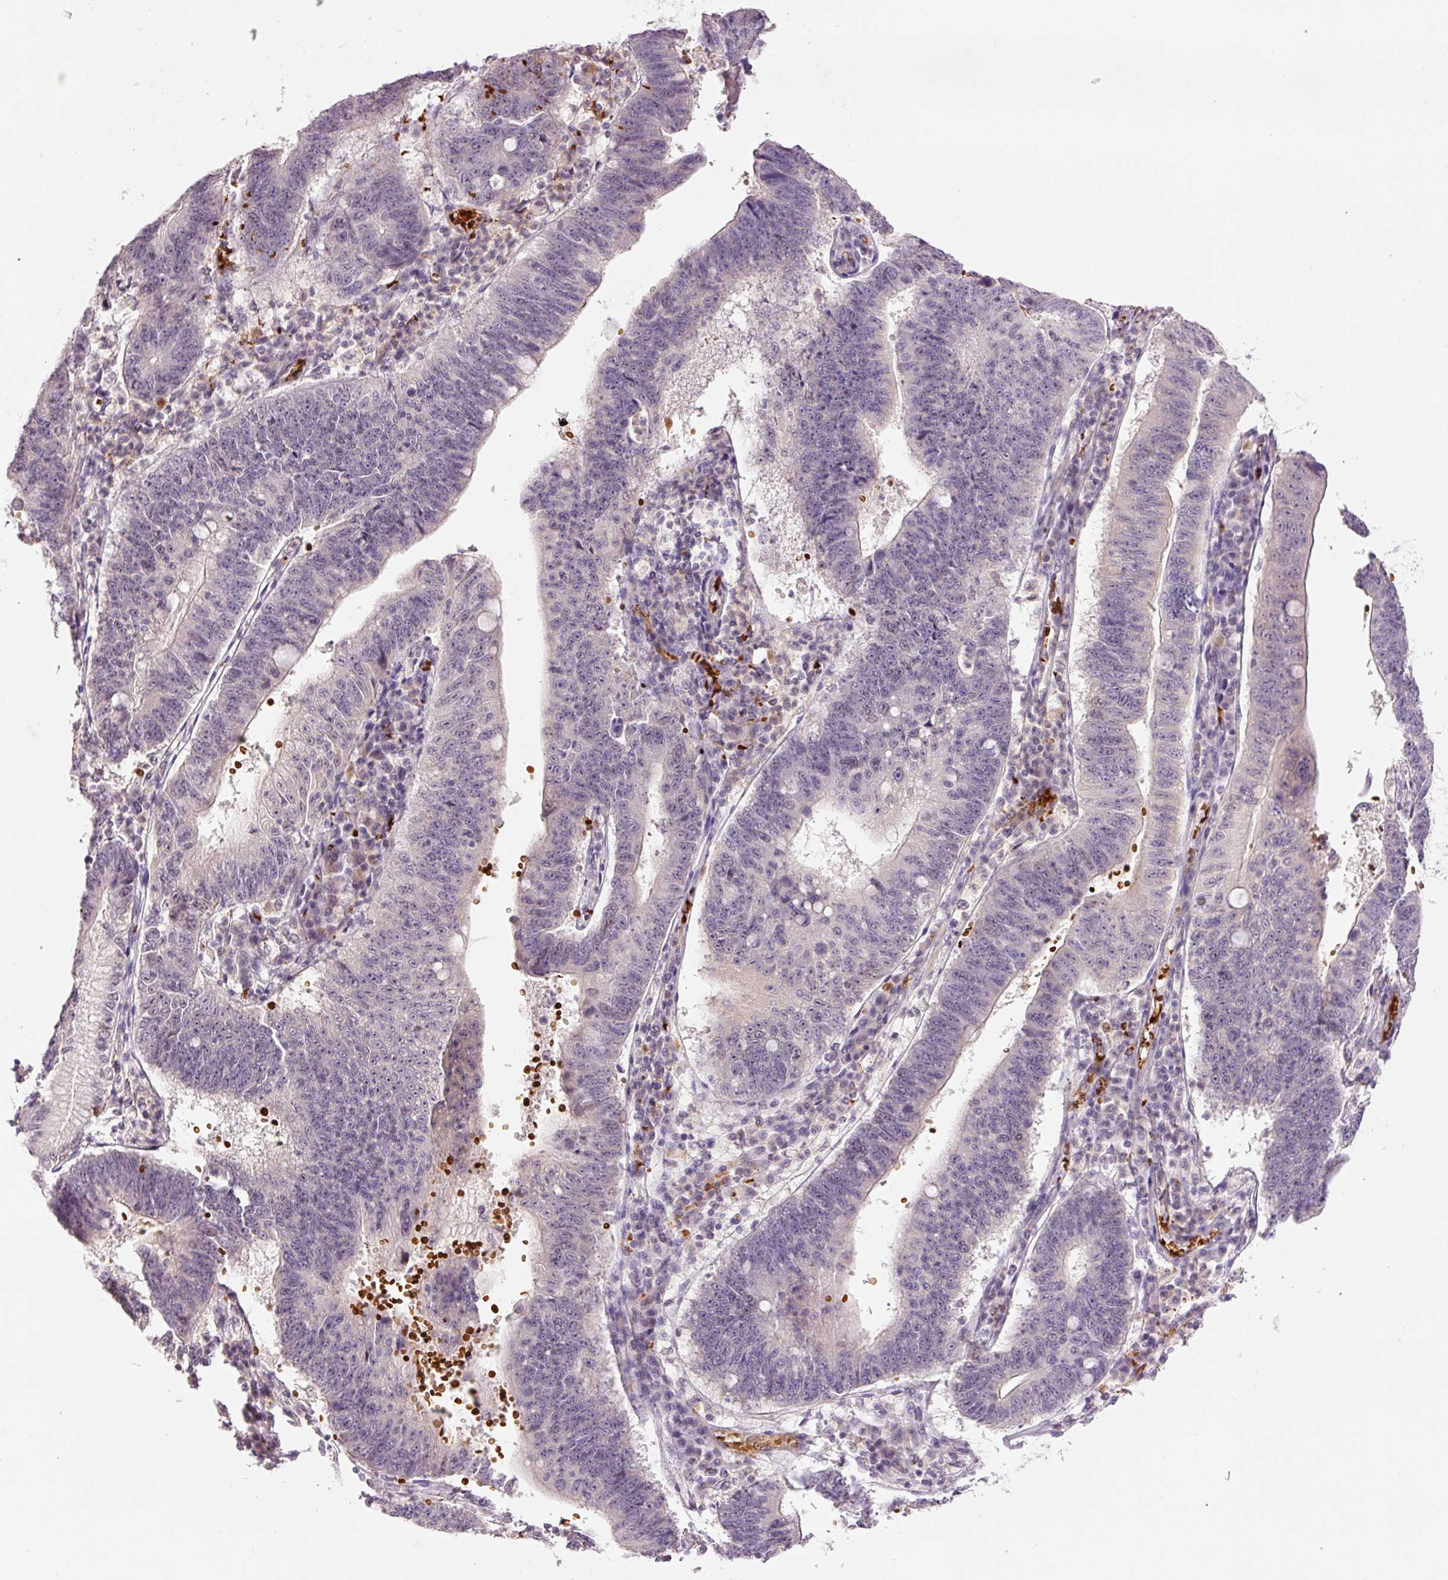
{"staining": {"intensity": "negative", "quantity": "none", "location": "none"}, "tissue": "stomach cancer", "cell_type": "Tumor cells", "image_type": "cancer", "snomed": [{"axis": "morphology", "description": "Adenocarcinoma, NOS"}, {"axis": "topography", "description": "Stomach"}], "caption": "DAB immunohistochemical staining of human stomach cancer (adenocarcinoma) reveals no significant positivity in tumor cells. (Brightfield microscopy of DAB (3,3'-diaminobenzidine) IHC at high magnification).", "gene": "LY6G6D", "patient": {"sex": "male", "age": 59}}